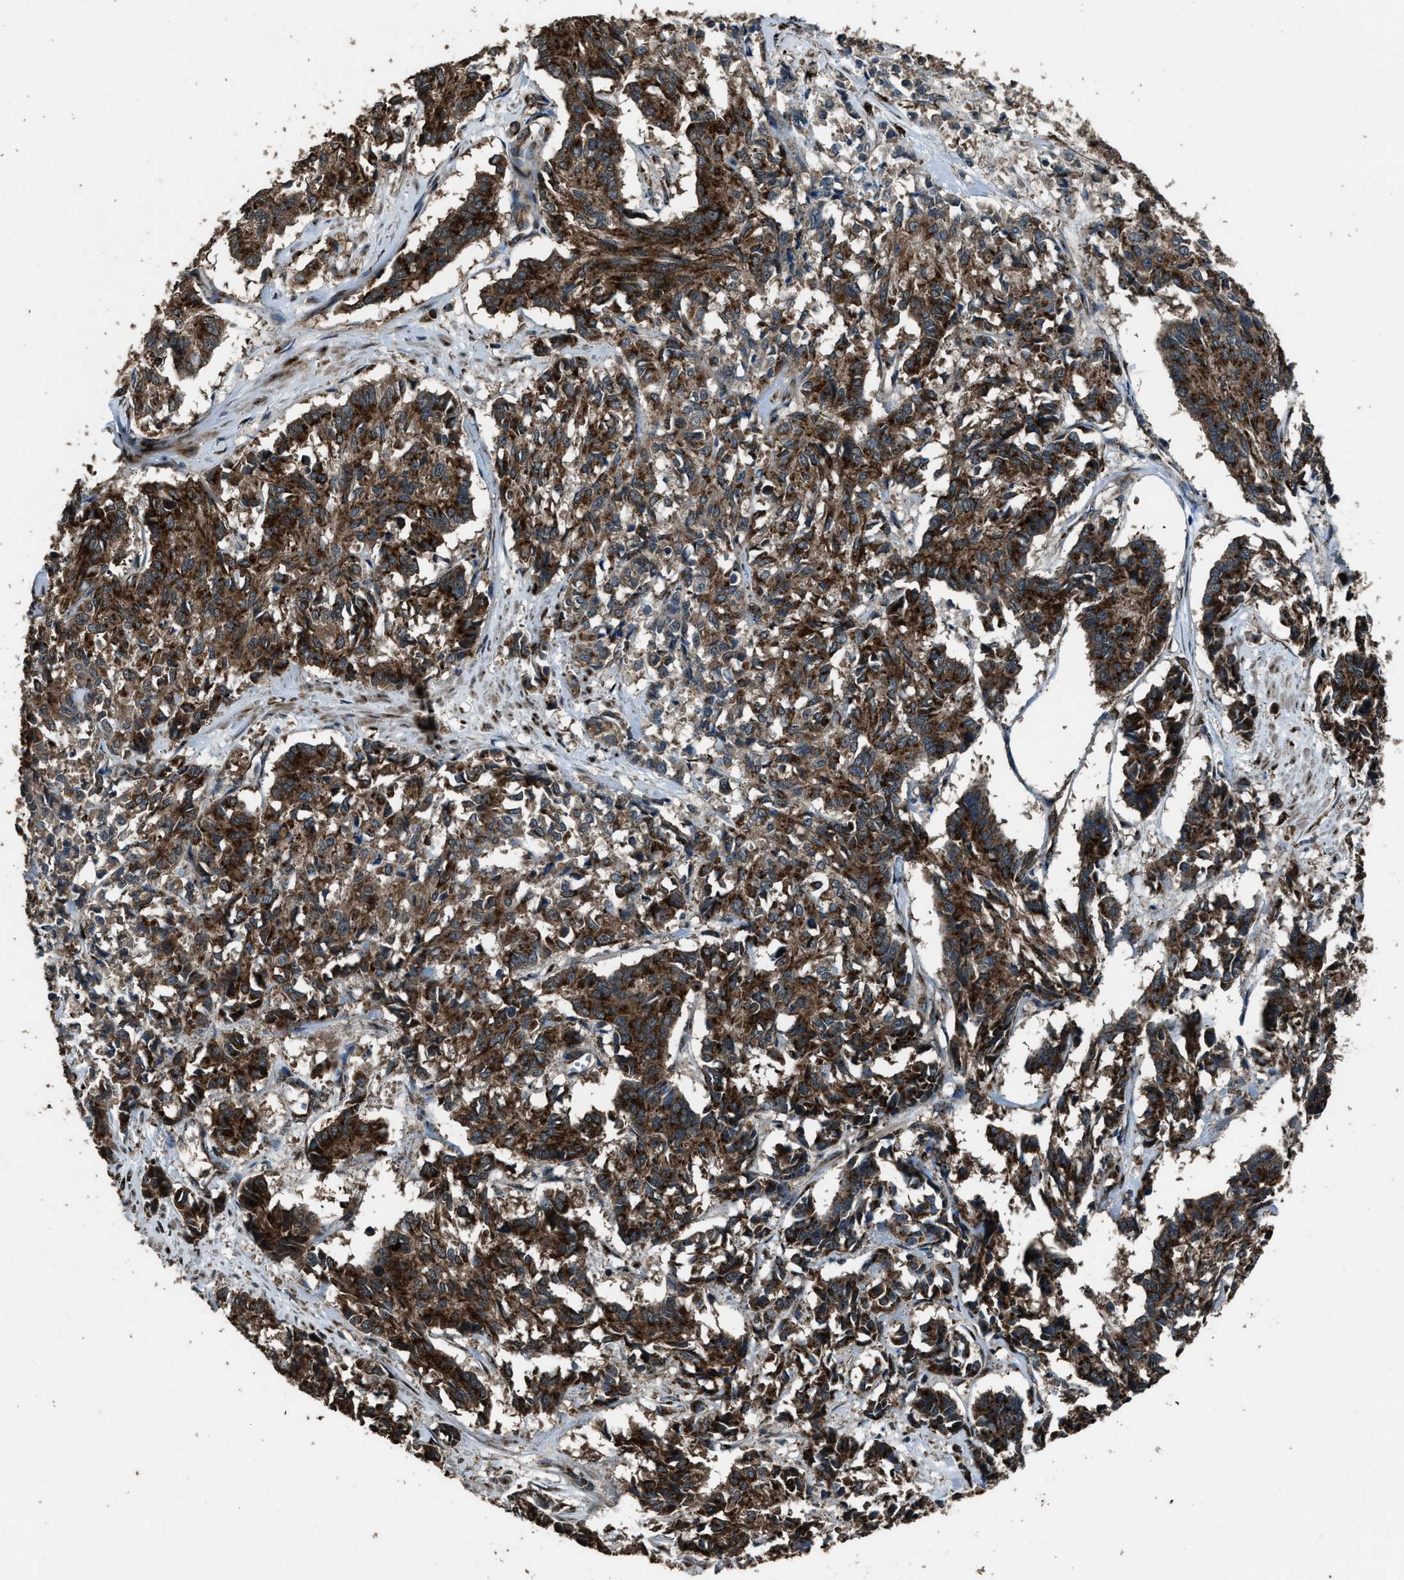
{"staining": {"intensity": "strong", "quantity": ">75%", "location": "cytoplasmic/membranous"}, "tissue": "cervical cancer", "cell_type": "Tumor cells", "image_type": "cancer", "snomed": [{"axis": "morphology", "description": "Squamous cell carcinoma, NOS"}, {"axis": "topography", "description": "Cervix"}], "caption": "Human cervical squamous cell carcinoma stained with a protein marker shows strong staining in tumor cells.", "gene": "SLC38A10", "patient": {"sex": "female", "age": 35}}